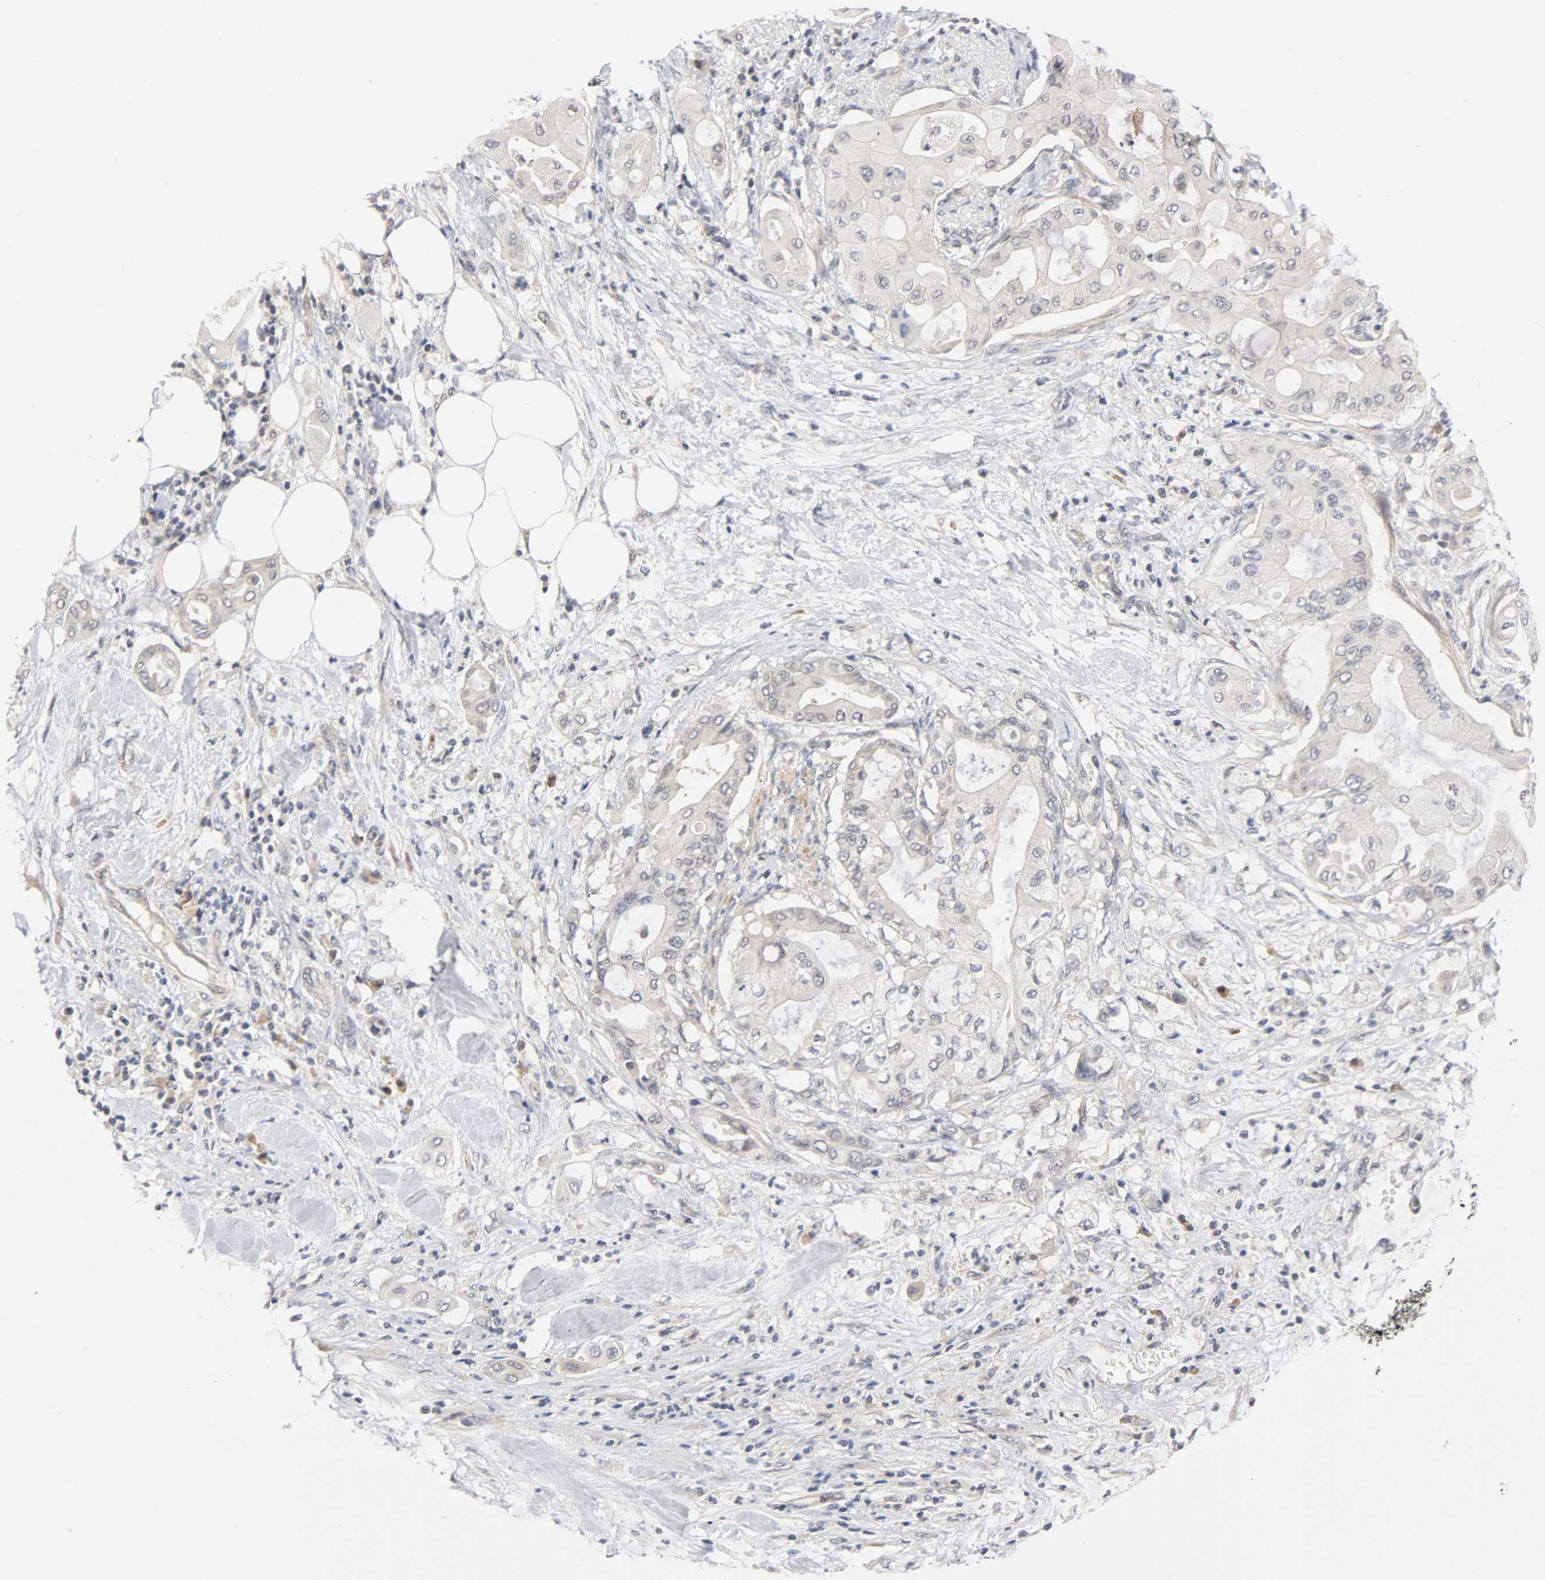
{"staining": {"intensity": "negative", "quantity": "none", "location": "none"}, "tissue": "pancreatic cancer", "cell_type": "Tumor cells", "image_type": "cancer", "snomed": [{"axis": "morphology", "description": "Adenocarcinoma, NOS"}, {"axis": "morphology", "description": "Adenocarcinoma, metastatic, NOS"}, {"axis": "topography", "description": "Lymph node"}, {"axis": "topography", "description": "Pancreas"}, {"axis": "topography", "description": "Duodenum"}], "caption": "This is a micrograph of IHC staining of metastatic adenocarcinoma (pancreatic), which shows no positivity in tumor cells.", "gene": "UBE2M", "patient": {"sex": "female", "age": 64}}